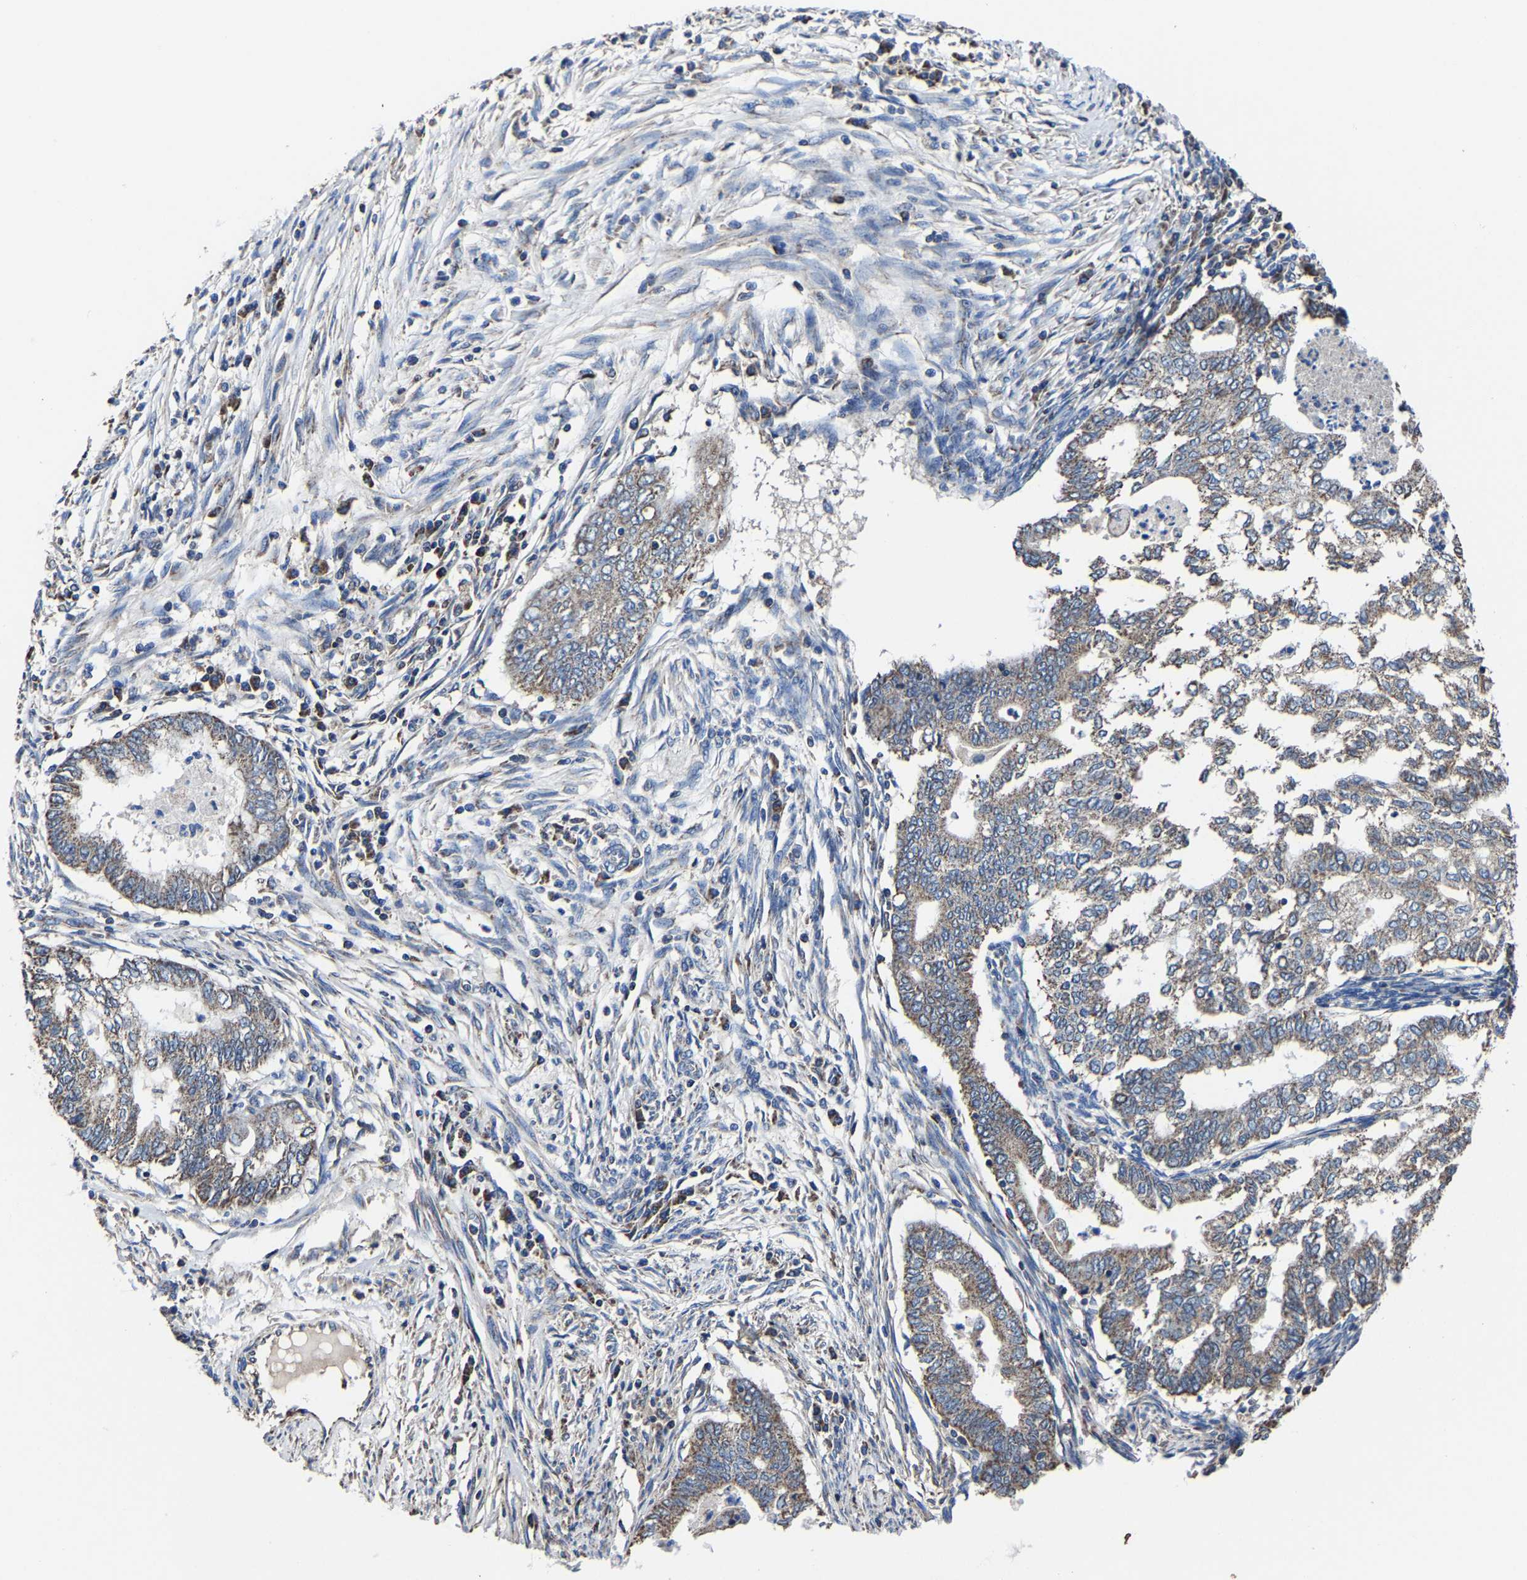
{"staining": {"intensity": "weak", "quantity": ">75%", "location": "cytoplasmic/membranous"}, "tissue": "endometrial cancer", "cell_type": "Tumor cells", "image_type": "cancer", "snomed": [{"axis": "morphology", "description": "Polyp, NOS"}, {"axis": "morphology", "description": "Adenocarcinoma, NOS"}, {"axis": "morphology", "description": "Adenoma, NOS"}, {"axis": "topography", "description": "Endometrium"}], "caption": "A low amount of weak cytoplasmic/membranous positivity is appreciated in approximately >75% of tumor cells in endometrial adenoma tissue.", "gene": "ZCCHC7", "patient": {"sex": "female", "age": 79}}